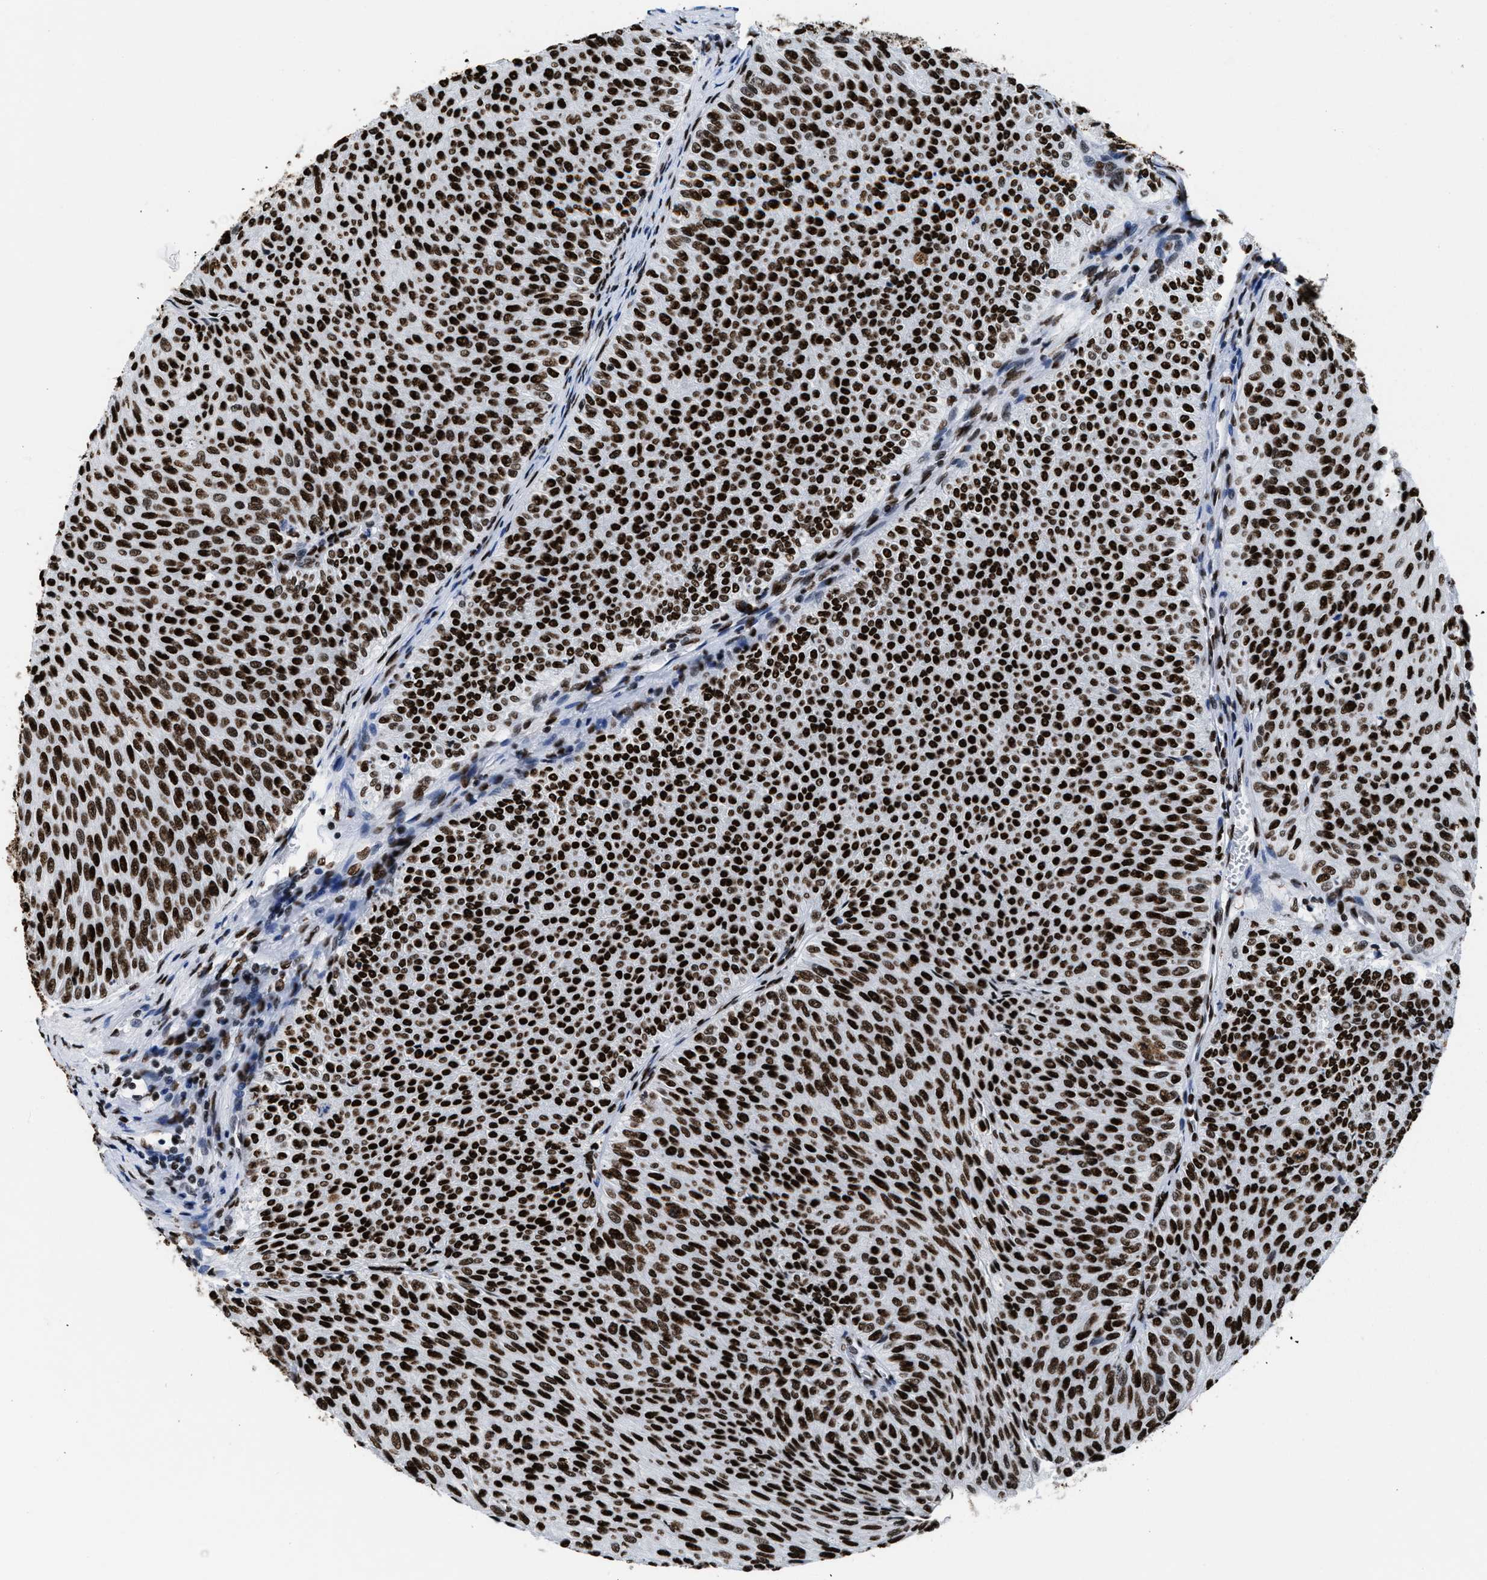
{"staining": {"intensity": "strong", "quantity": ">75%", "location": "nuclear"}, "tissue": "urothelial cancer", "cell_type": "Tumor cells", "image_type": "cancer", "snomed": [{"axis": "morphology", "description": "Urothelial carcinoma, Low grade"}, {"axis": "topography", "description": "Urinary bladder"}], "caption": "Immunohistochemical staining of human urothelial carcinoma (low-grade) shows high levels of strong nuclear protein positivity in about >75% of tumor cells. (Brightfield microscopy of DAB IHC at high magnification).", "gene": "SMARCC2", "patient": {"sex": "male", "age": 78}}